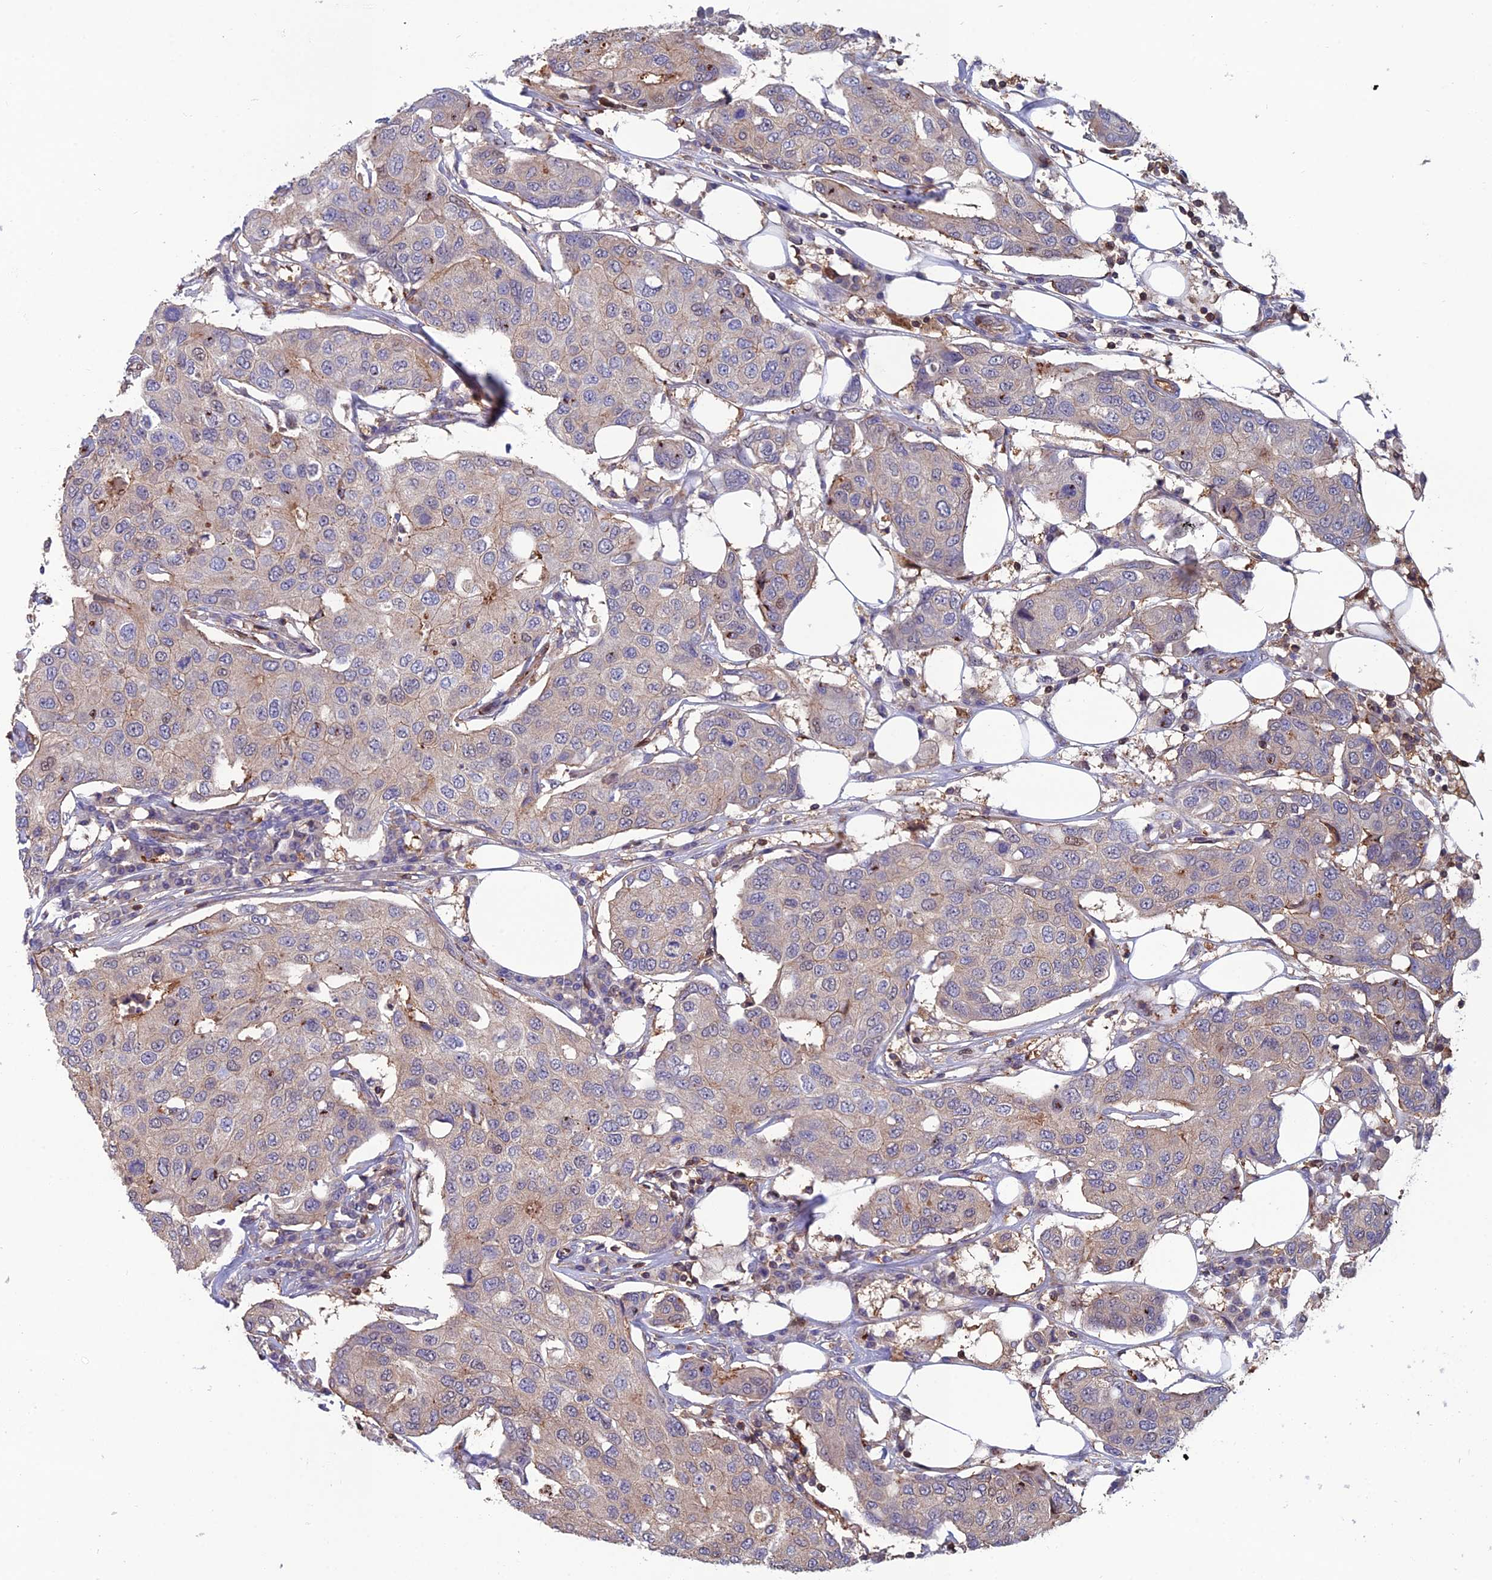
{"staining": {"intensity": "negative", "quantity": "none", "location": "none"}, "tissue": "breast cancer", "cell_type": "Tumor cells", "image_type": "cancer", "snomed": [{"axis": "morphology", "description": "Duct carcinoma"}, {"axis": "topography", "description": "Breast"}], "caption": "Immunohistochemistry of breast cancer displays no positivity in tumor cells.", "gene": "C15orf62", "patient": {"sex": "female", "age": 80}}